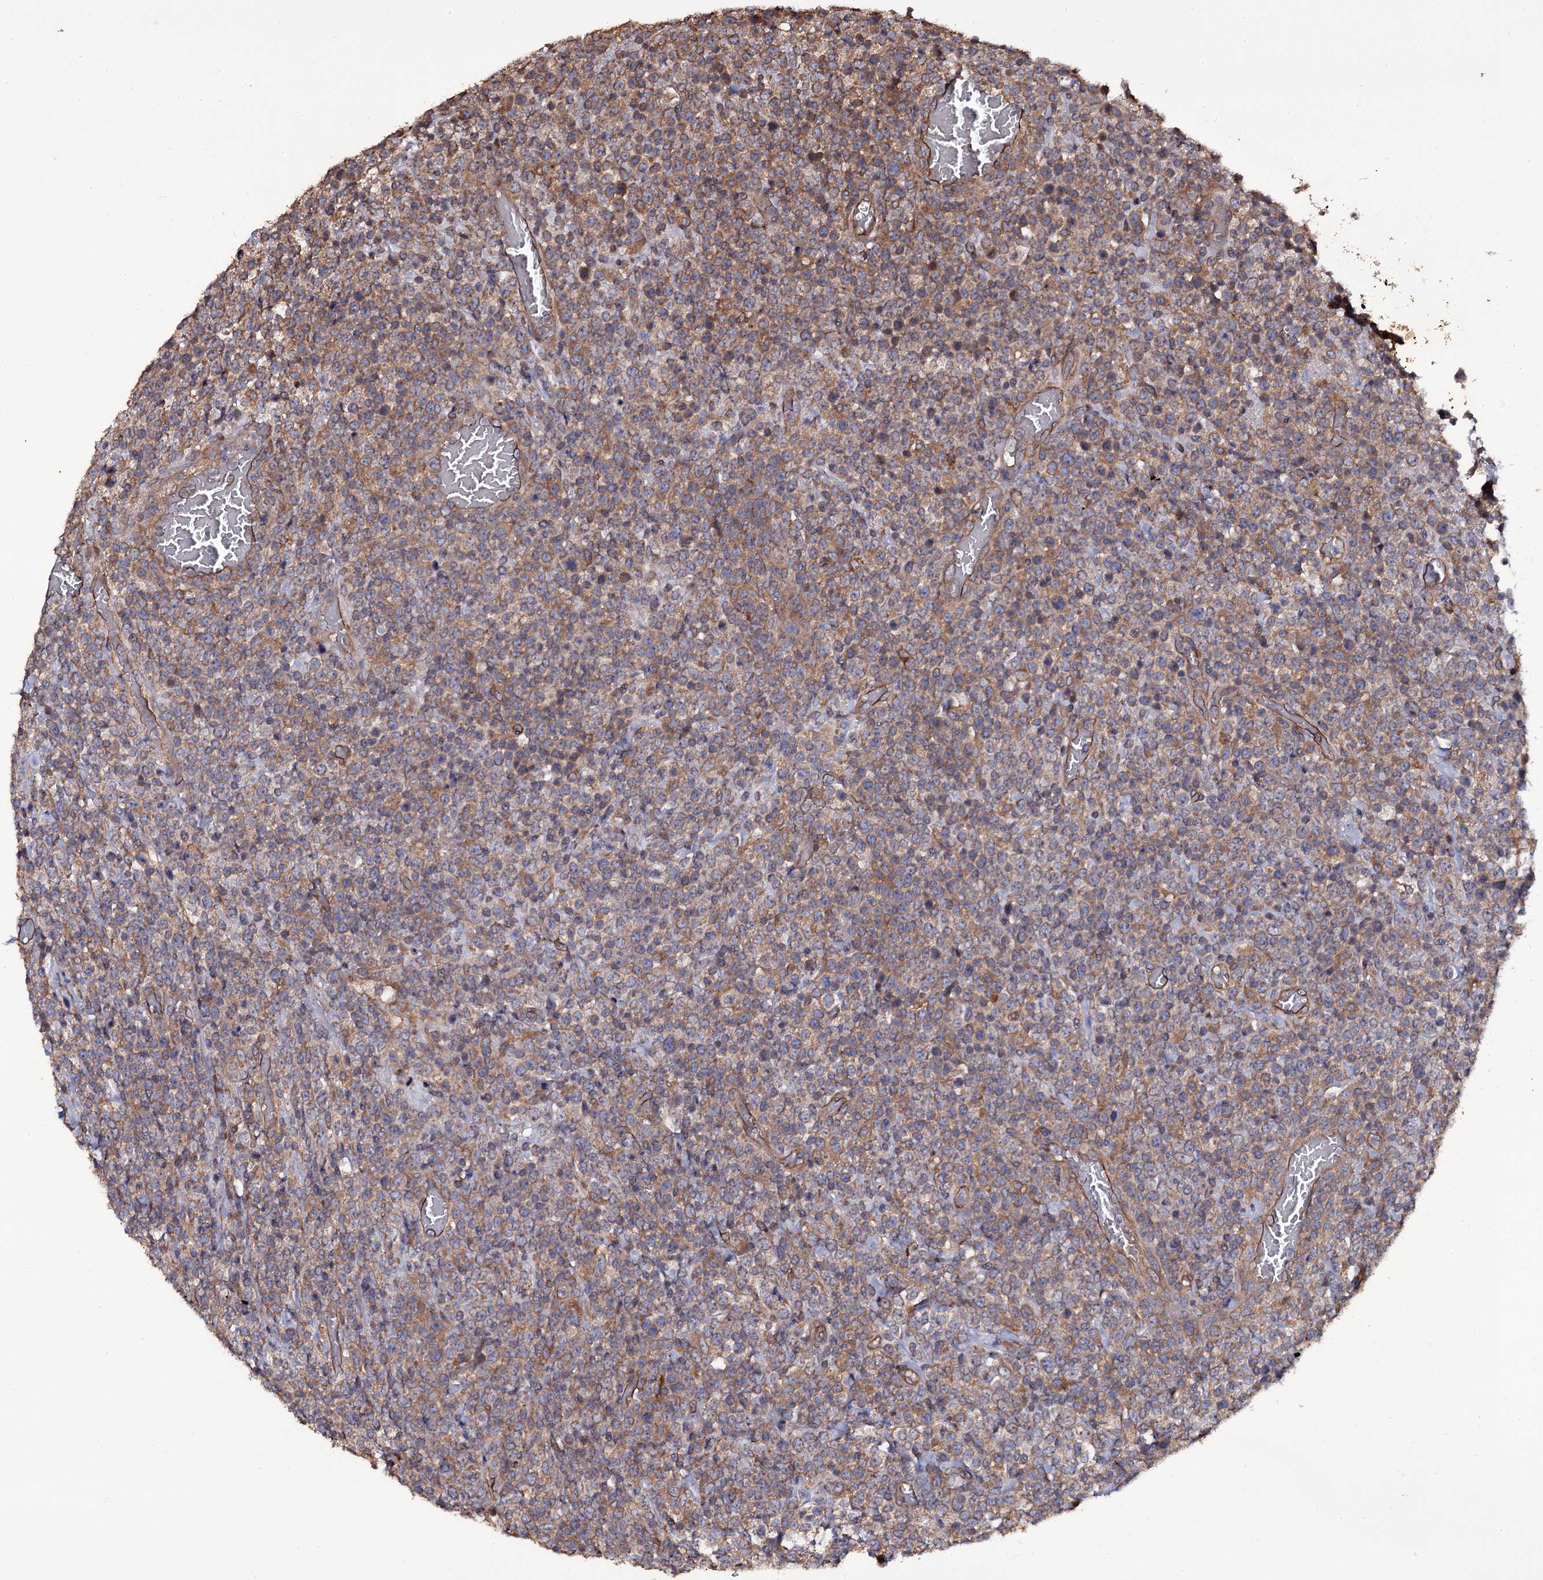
{"staining": {"intensity": "moderate", "quantity": ">75%", "location": "cytoplasmic/membranous"}, "tissue": "lymphoma", "cell_type": "Tumor cells", "image_type": "cancer", "snomed": [{"axis": "morphology", "description": "Malignant lymphoma, non-Hodgkin's type, High grade"}, {"axis": "topography", "description": "Colon"}], "caption": "Protein staining of lymphoma tissue reveals moderate cytoplasmic/membranous staining in about >75% of tumor cells.", "gene": "TTC23", "patient": {"sex": "female", "age": 53}}